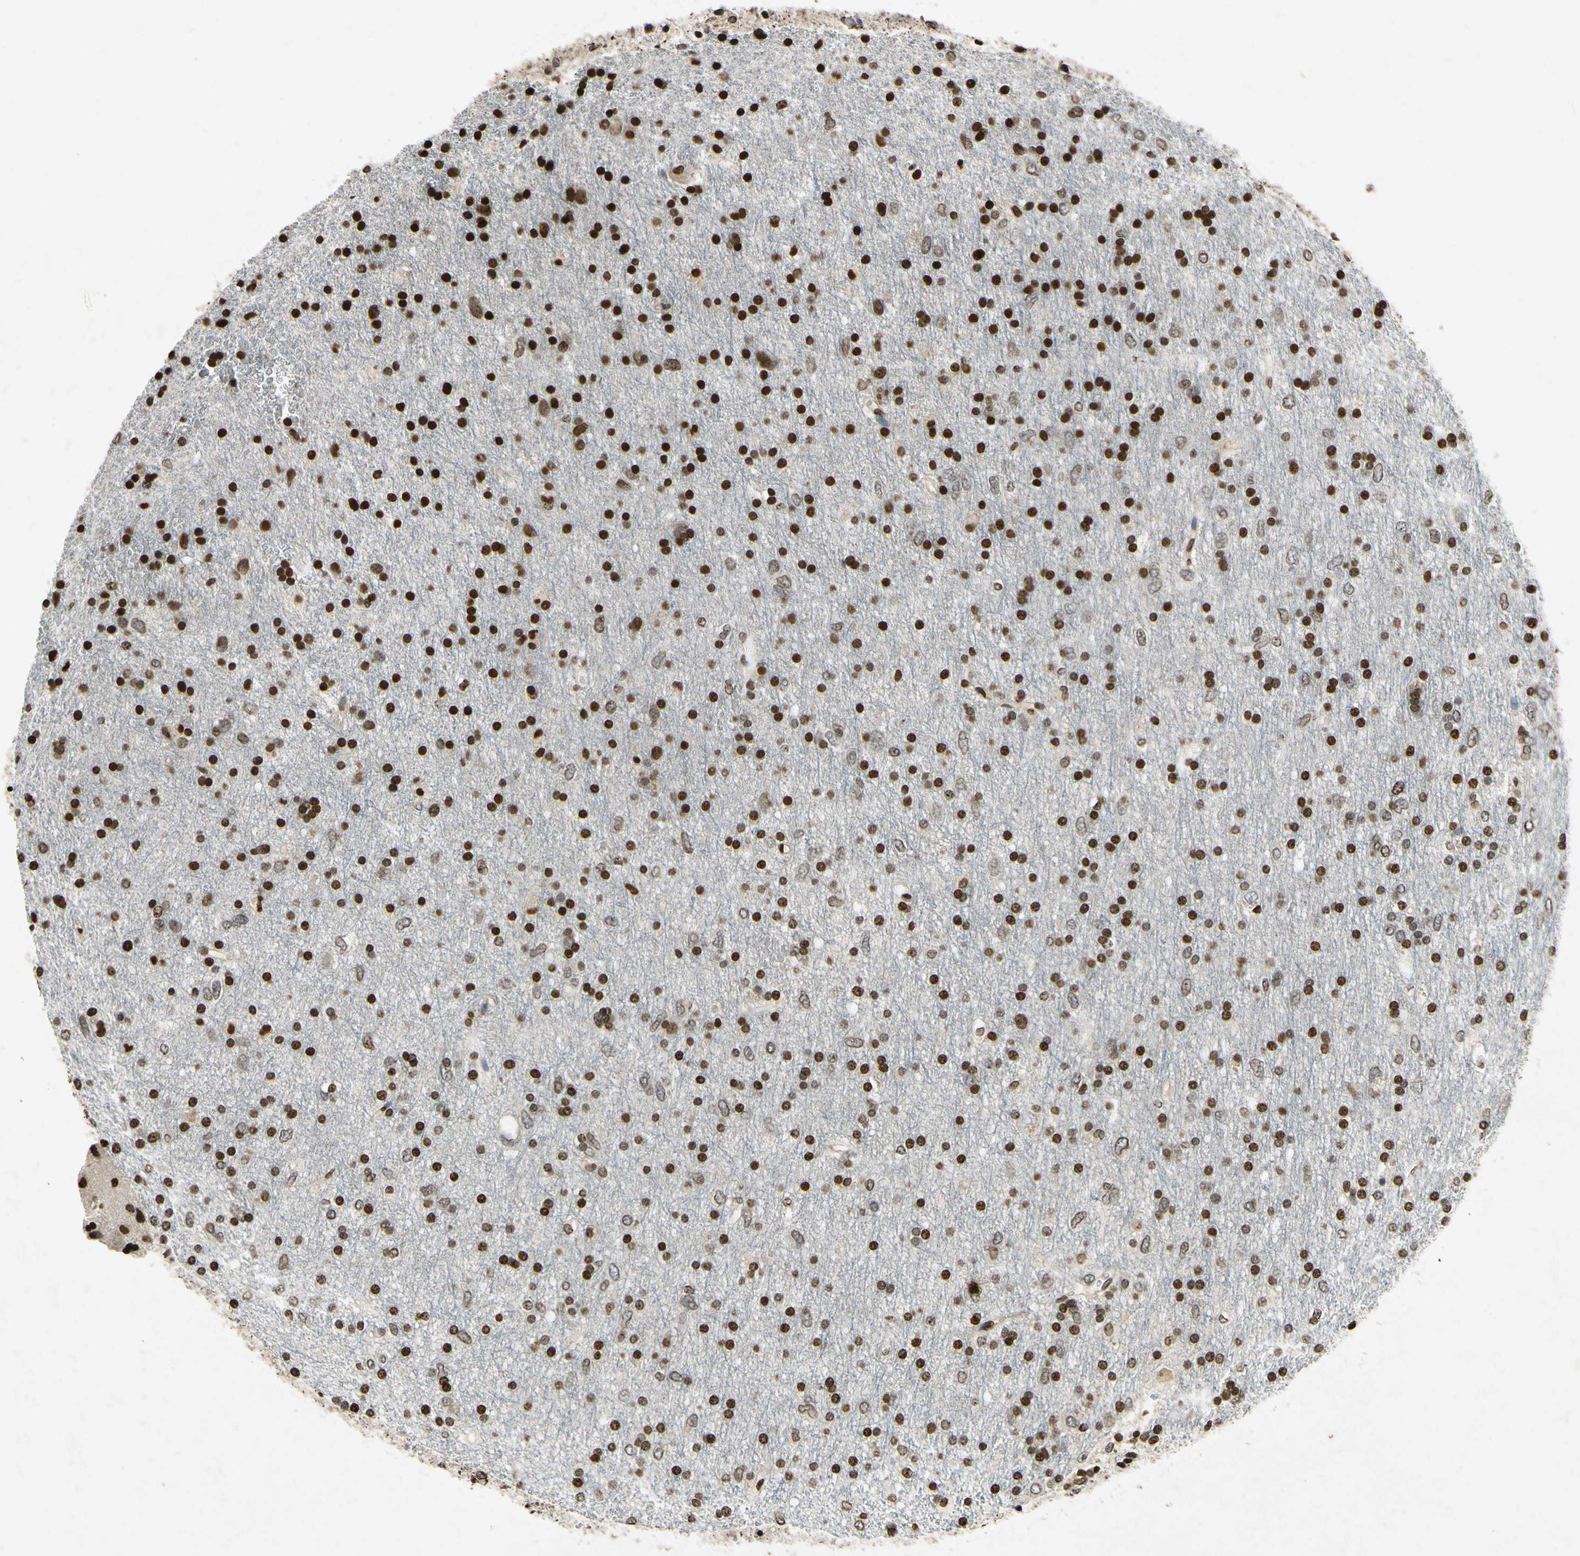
{"staining": {"intensity": "strong", "quantity": ">75%", "location": "nuclear"}, "tissue": "glioma", "cell_type": "Tumor cells", "image_type": "cancer", "snomed": [{"axis": "morphology", "description": "Glioma, malignant, Low grade"}, {"axis": "topography", "description": "Brain"}], "caption": "Protein expression analysis of human low-grade glioma (malignant) reveals strong nuclear staining in about >75% of tumor cells. The staining is performed using DAB brown chromogen to label protein expression. The nuclei are counter-stained blue using hematoxylin.", "gene": "HOXB3", "patient": {"sex": "male", "age": 77}}